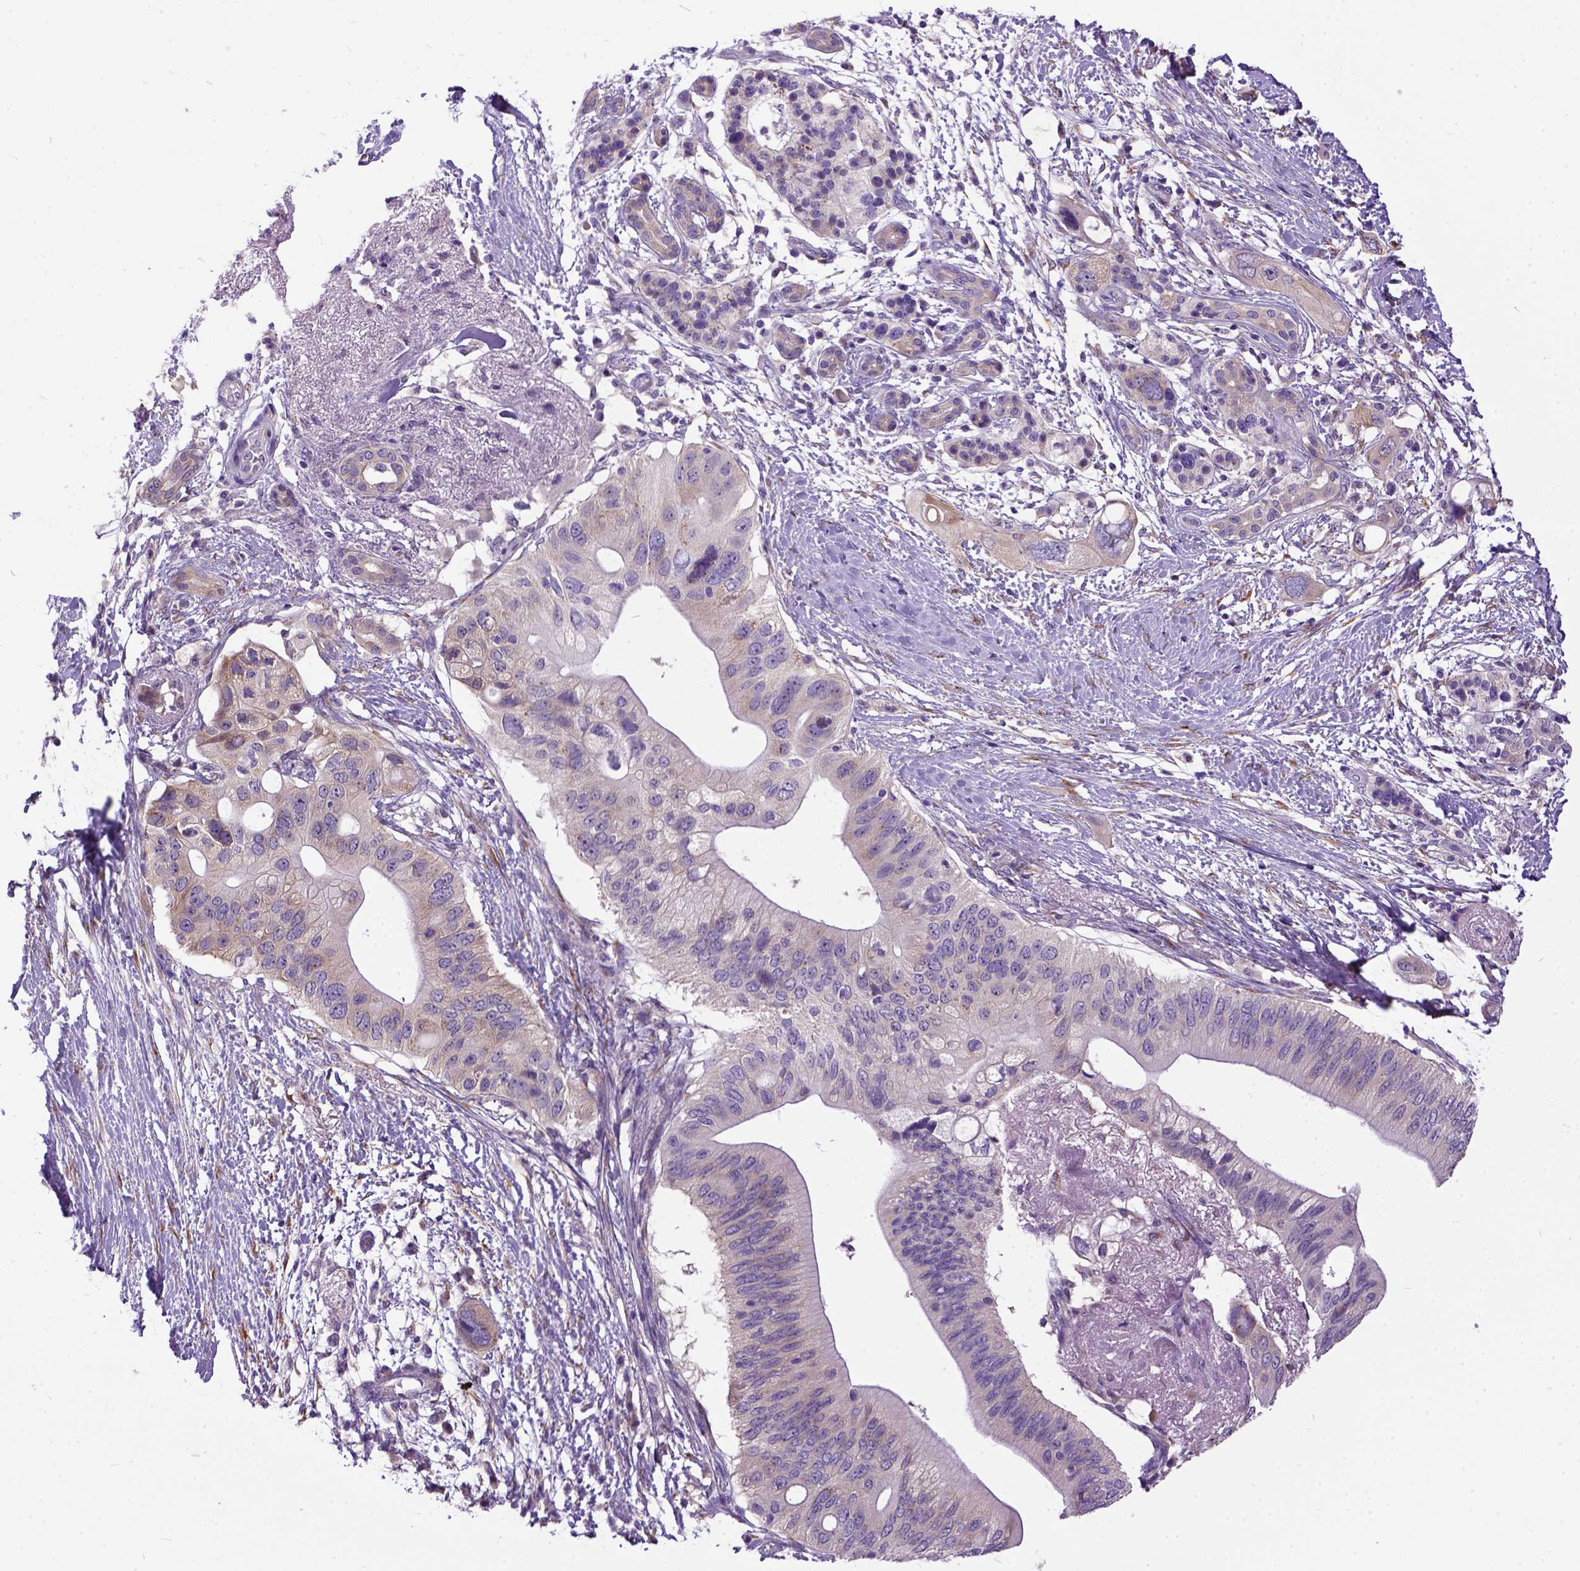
{"staining": {"intensity": "weak", "quantity": ">75%", "location": "cytoplasmic/membranous"}, "tissue": "pancreatic cancer", "cell_type": "Tumor cells", "image_type": "cancer", "snomed": [{"axis": "morphology", "description": "Adenocarcinoma, NOS"}, {"axis": "topography", "description": "Pancreas"}], "caption": "Protein expression analysis of pancreatic cancer reveals weak cytoplasmic/membranous positivity in approximately >75% of tumor cells.", "gene": "NEK5", "patient": {"sex": "female", "age": 72}}